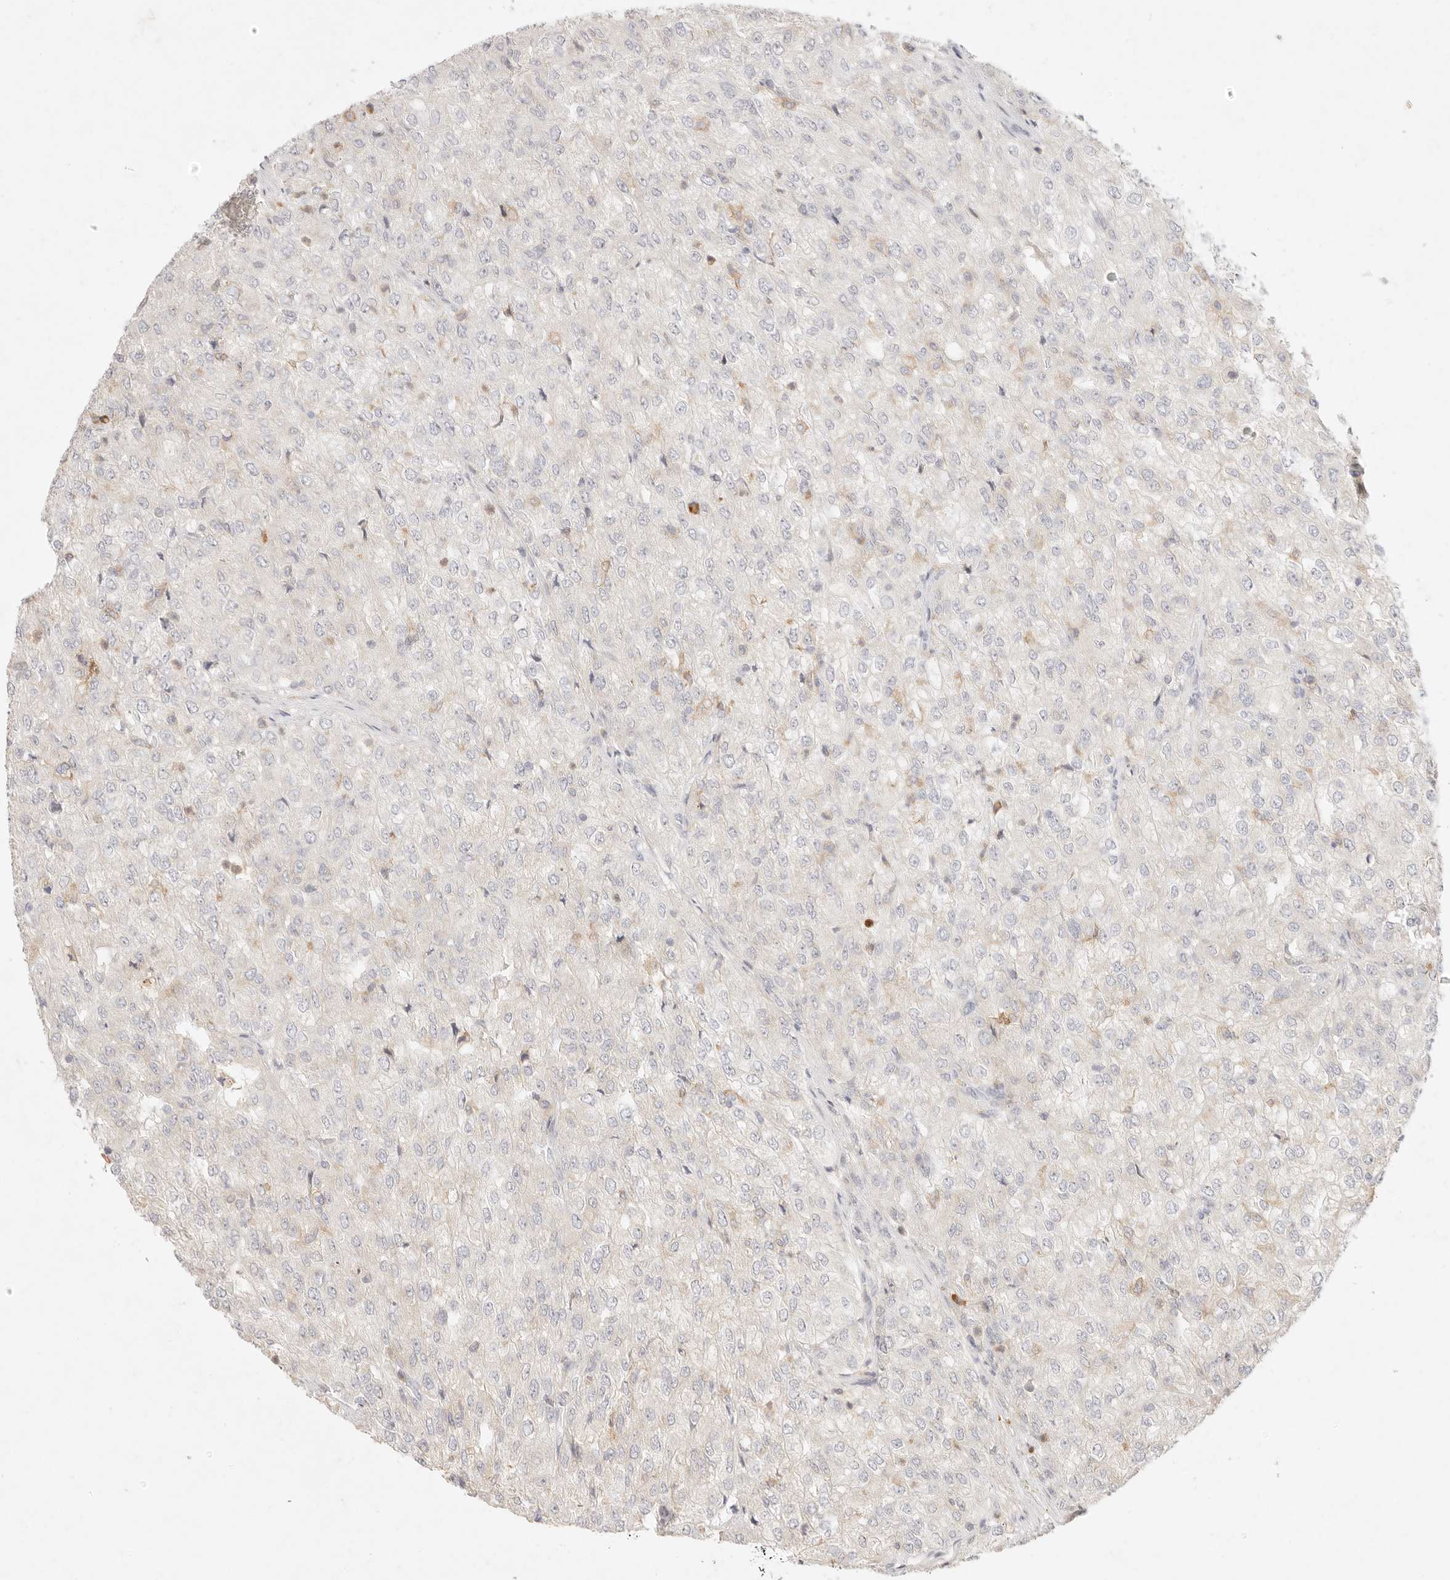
{"staining": {"intensity": "negative", "quantity": "none", "location": "none"}, "tissue": "renal cancer", "cell_type": "Tumor cells", "image_type": "cancer", "snomed": [{"axis": "morphology", "description": "Adenocarcinoma, NOS"}, {"axis": "topography", "description": "Kidney"}], "caption": "IHC of human adenocarcinoma (renal) exhibits no positivity in tumor cells.", "gene": "GPR84", "patient": {"sex": "female", "age": 54}}